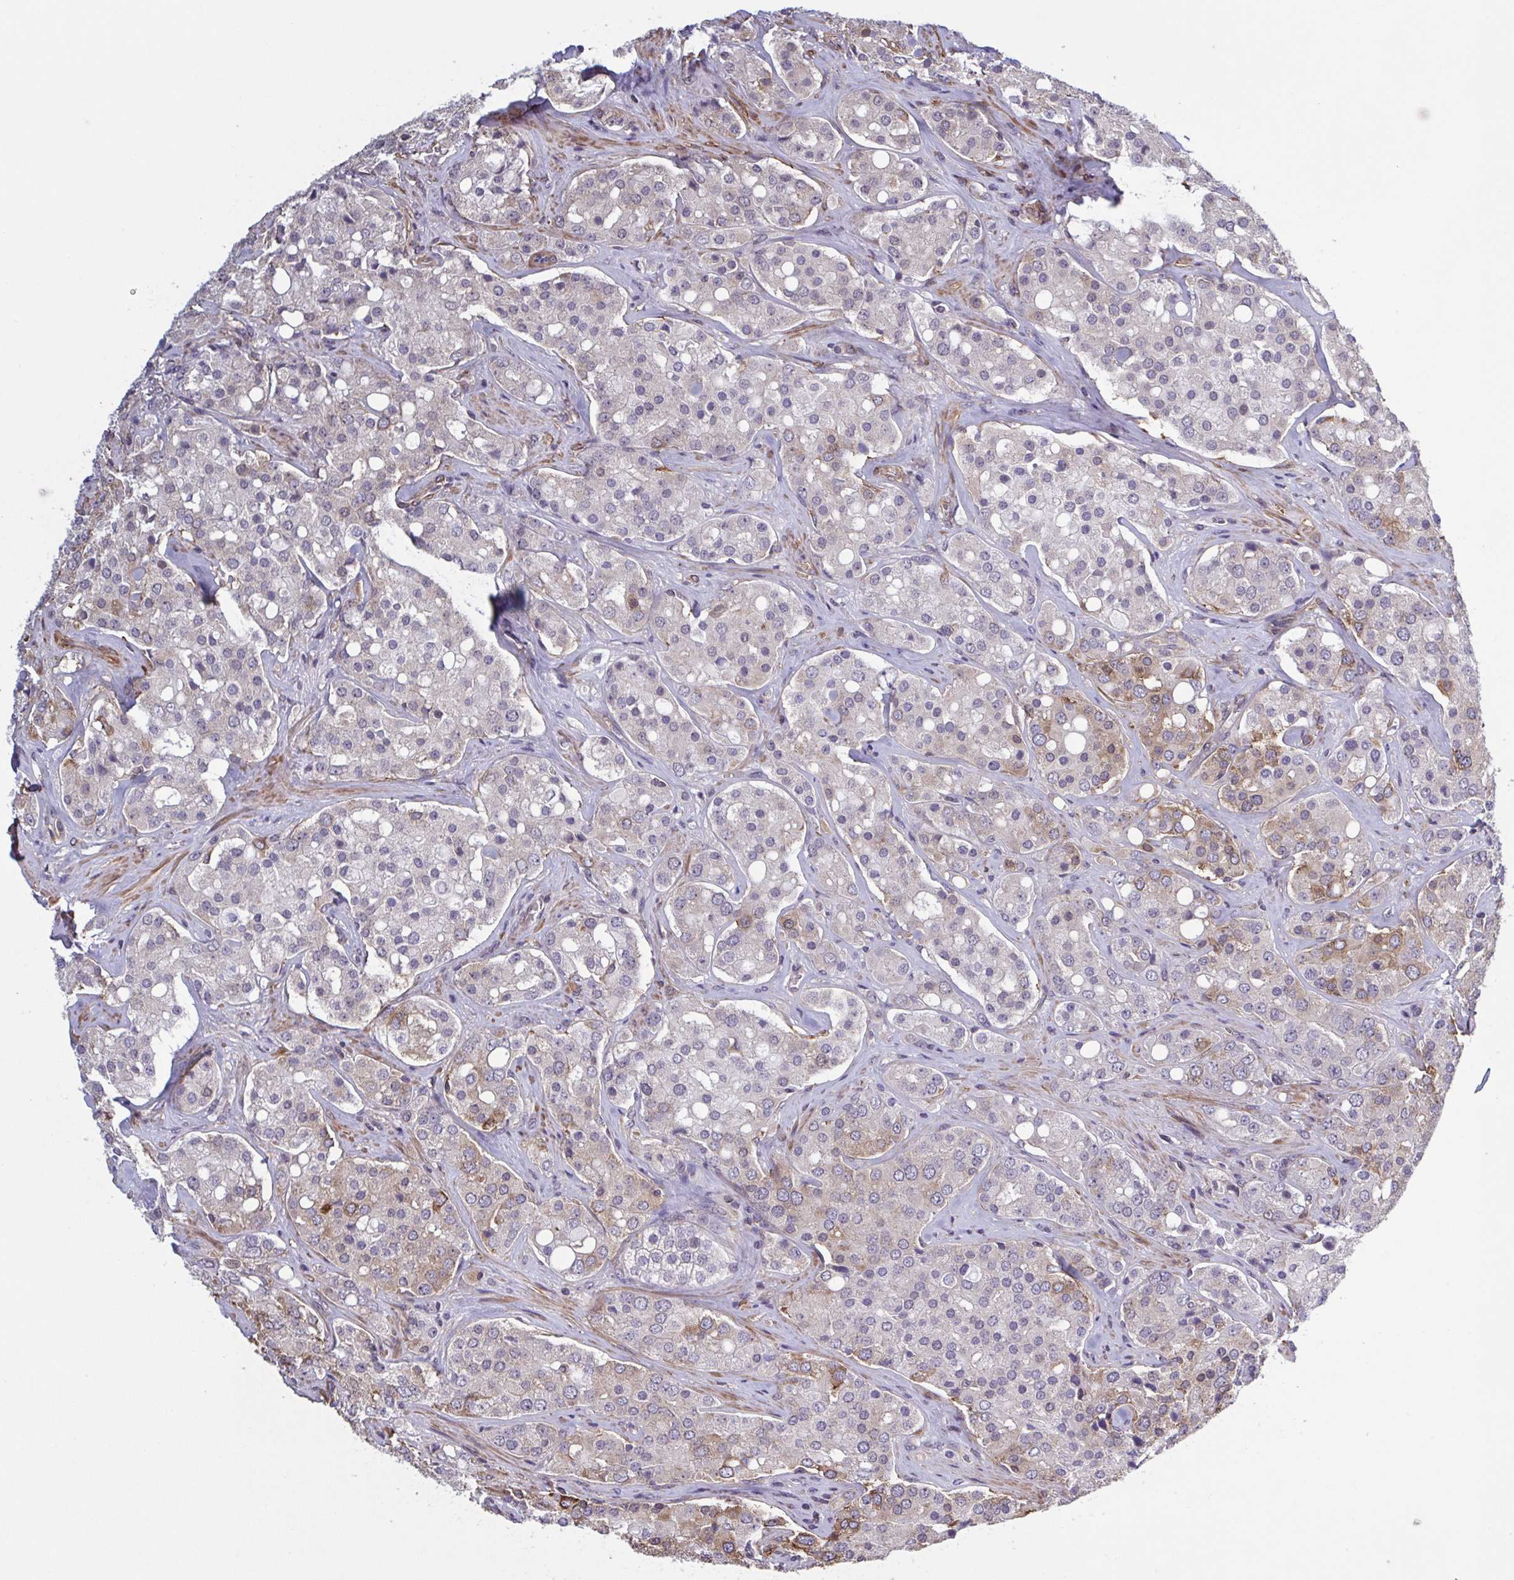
{"staining": {"intensity": "weak", "quantity": "<25%", "location": "cytoplasmic/membranous"}, "tissue": "prostate cancer", "cell_type": "Tumor cells", "image_type": "cancer", "snomed": [{"axis": "morphology", "description": "Adenocarcinoma, High grade"}, {"axis": "topography", "description": "Prostate"}], "caption": "The photomicrograph shows no staining of tumor cells in adenocarcinoma (high-grade) (prostate).", "gene": "ZNF200", "patient": {"sex": "male", "age": 67}}